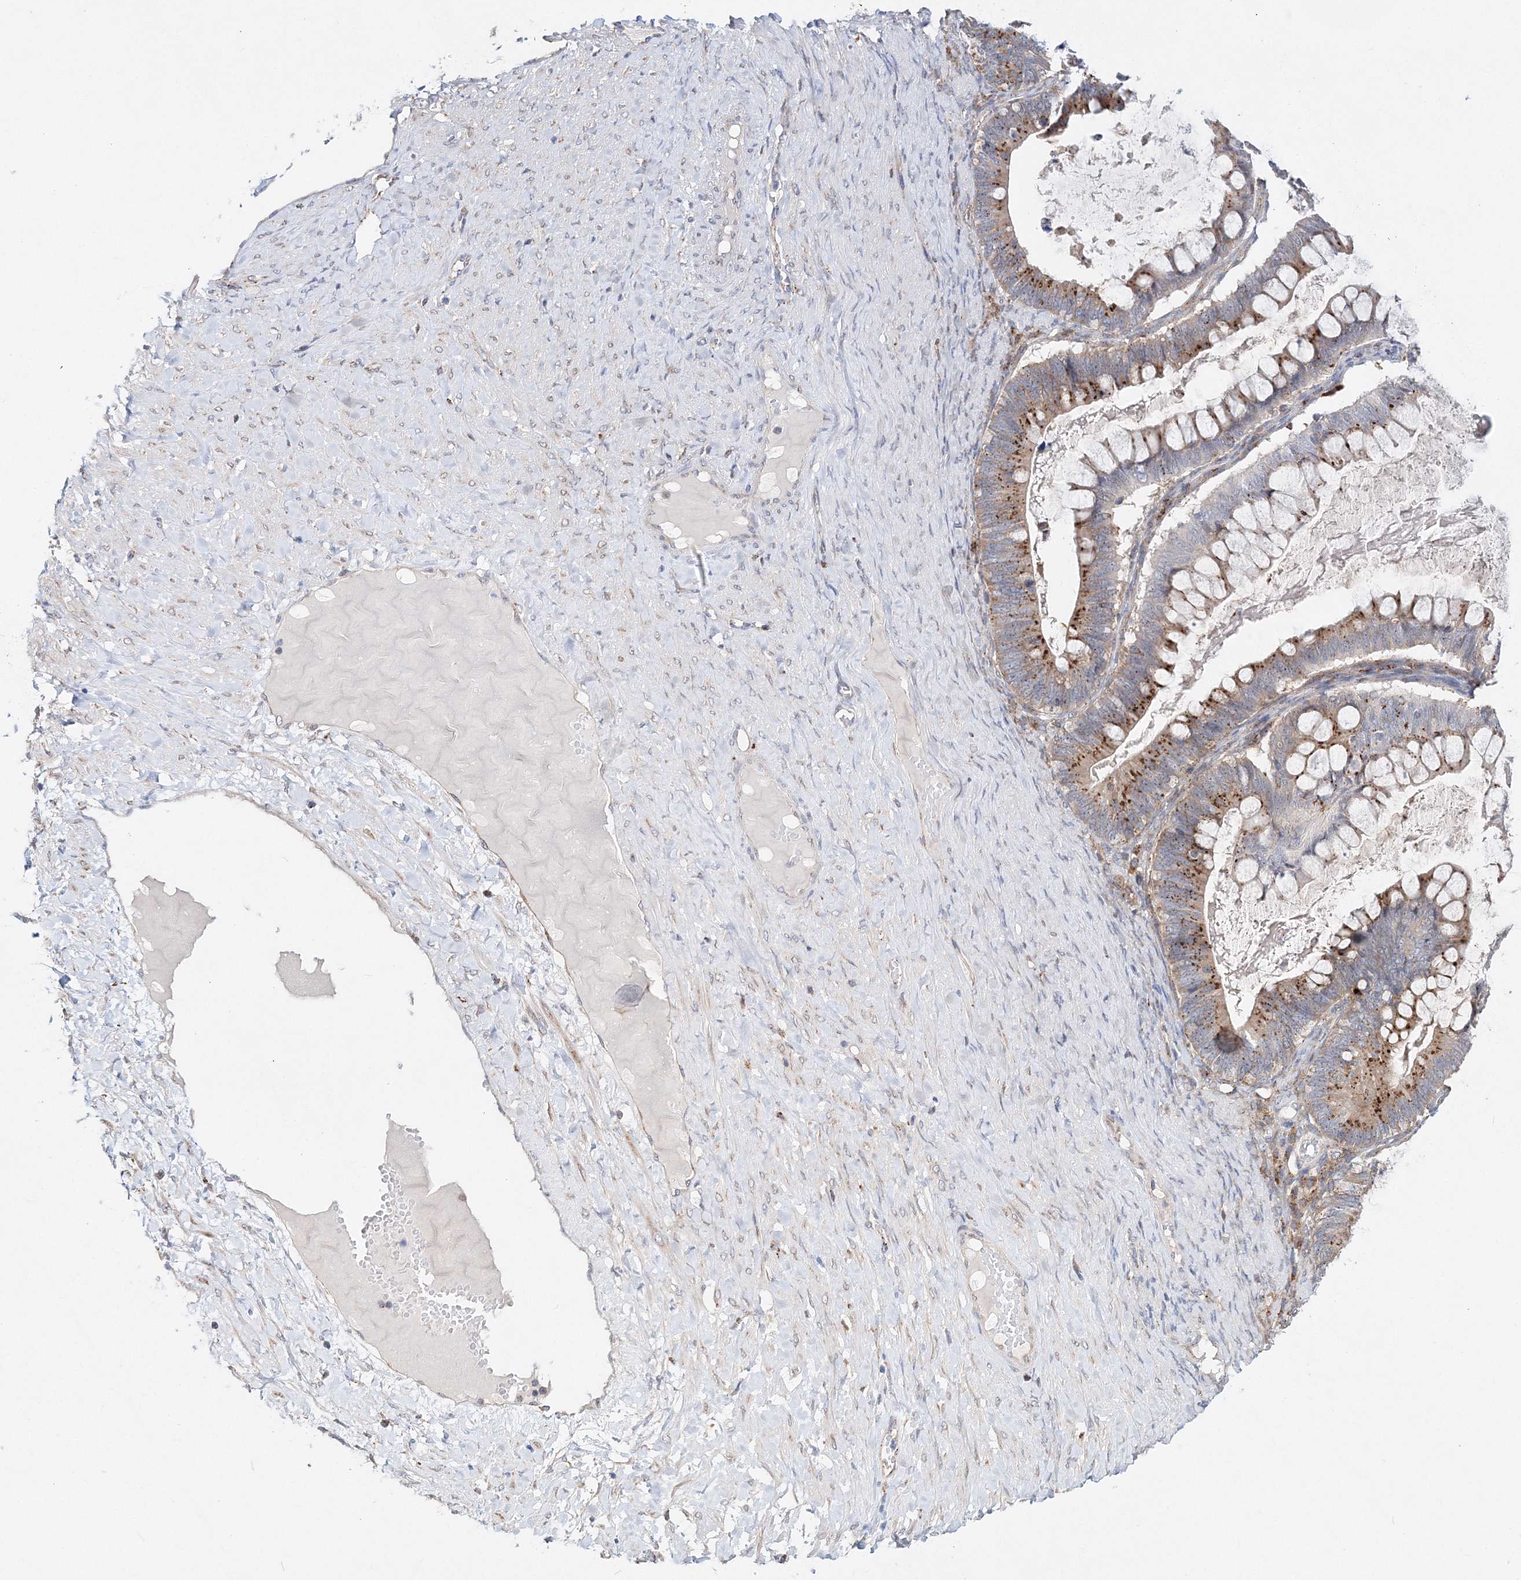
{"staining": {"intensity": "moderate", "quantity": ">75%", "location": "cytoplasmic/membranous"}, "tissue": "ovarian cancer", "cell_type": "Tumor cells", "image_type": "cancer", "snomed": [{"axis": "morphology", "description": "Cystadenocarcinoma, mucinous, NOS"}, {"axis": "topography", "description": "Ovary"}], "caption": "Human ovarian mucinous cystadenocarcinoma stained for a protein (brown) shows moderate cytoplasmic/membranous positive positivity in approximately >75% of tumor cells.", "gene": "C3orf38", "patient": {"sex": "female", "age": 61}}